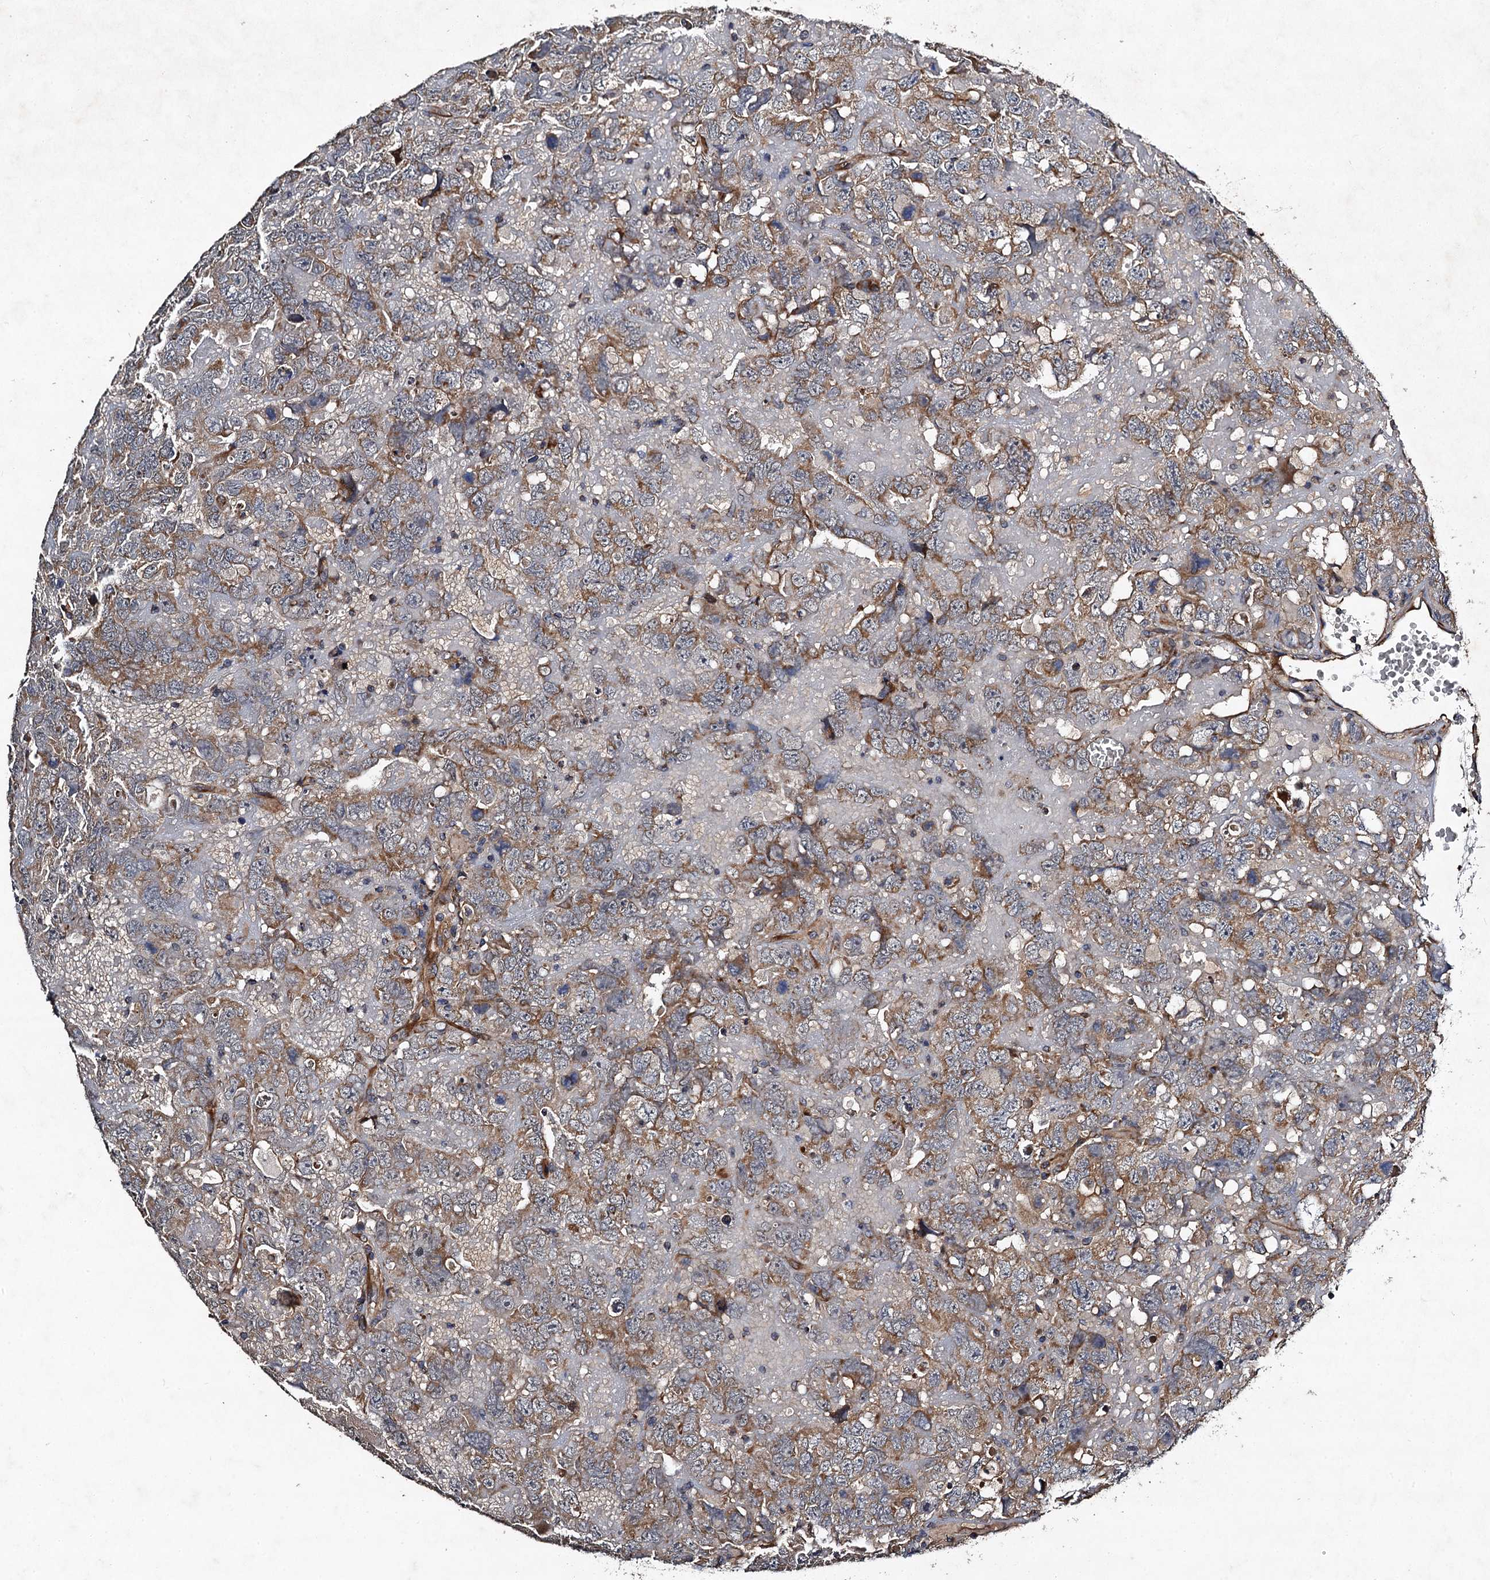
{"staining": {"intensity": "moderate", "quantity": "25%-75%", "location": "cytoplasmic/membranous"}, "tissue": "testis cancer", "cell_type": "Tumor cells", "image_type": "cancer", "snomed": [{"axis": "morphology", "description": "Carcinoma, Embryonal, NOS"}, {"axis": "topography", "description": "Testis"}], "caption": "Immunohistochemistry of human testis cancer shows medium levels of moderate cytoplasmic/membranous expression in approximately 25%-75% of tumor cells. (DAB IHC with brightfield microscopy, high magnification).", "gene": "NDUFA13", "patient": {"sex": "male", "age": 45}}